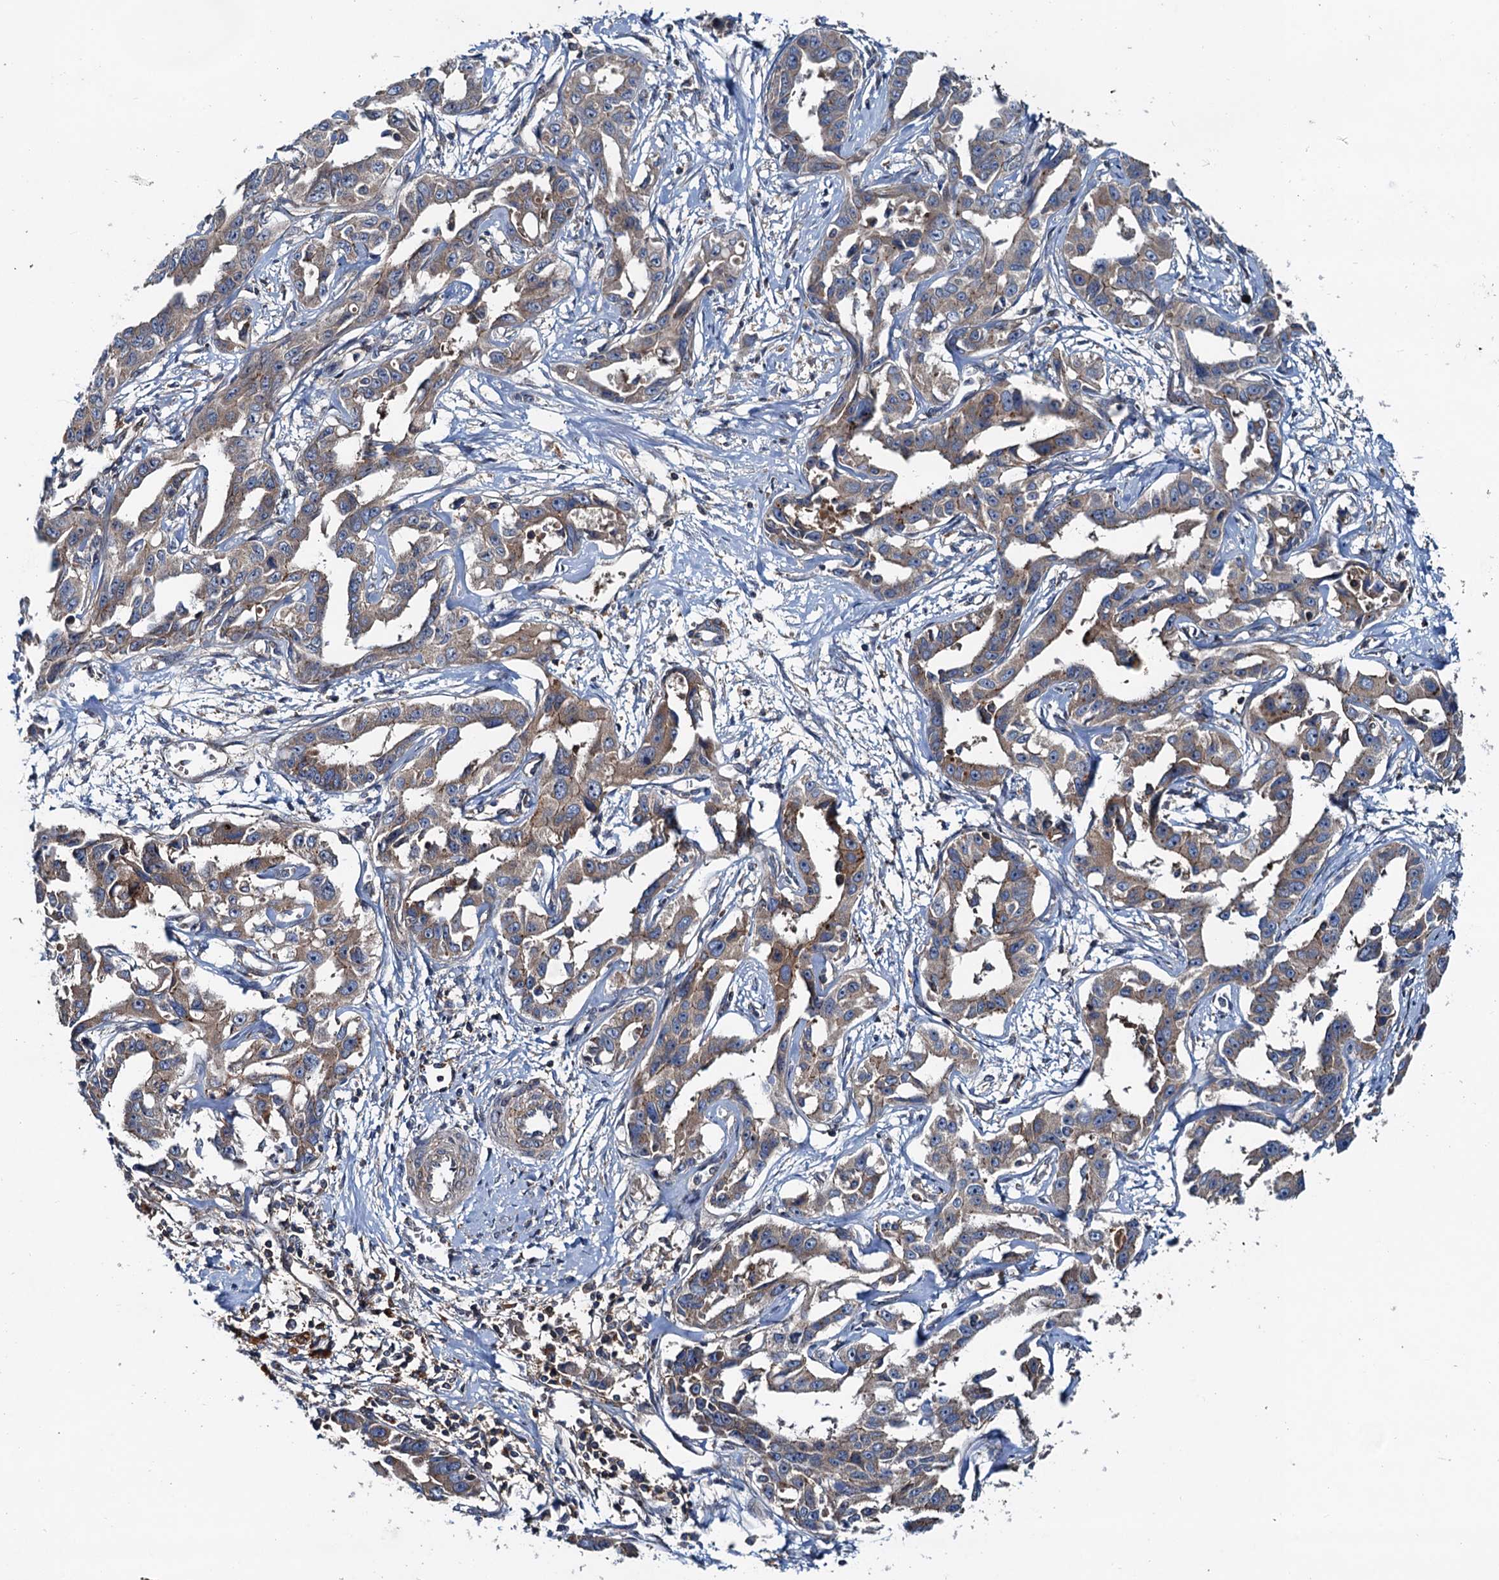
{"staining": {"intensity": "weak", "quantity": "25%-75%", "location": "cytoplasmic/membranous"}, "tissue": "liver cancer", "cell_type": "Tumor cells", "image_type": "cancer", "snomed": [{"axis": "morphology", "description": "Cholangiocarcinoma"}, {"axis": "topography", "description": "Liver"}], "caption": "This is a photomicrograph of IHC staining of liver cancer, which shows weak expression in the cytoplasmic/membranous of tumor cells.", "gene": "EFL1", "patient": {"sex": "male", "age": 59}}